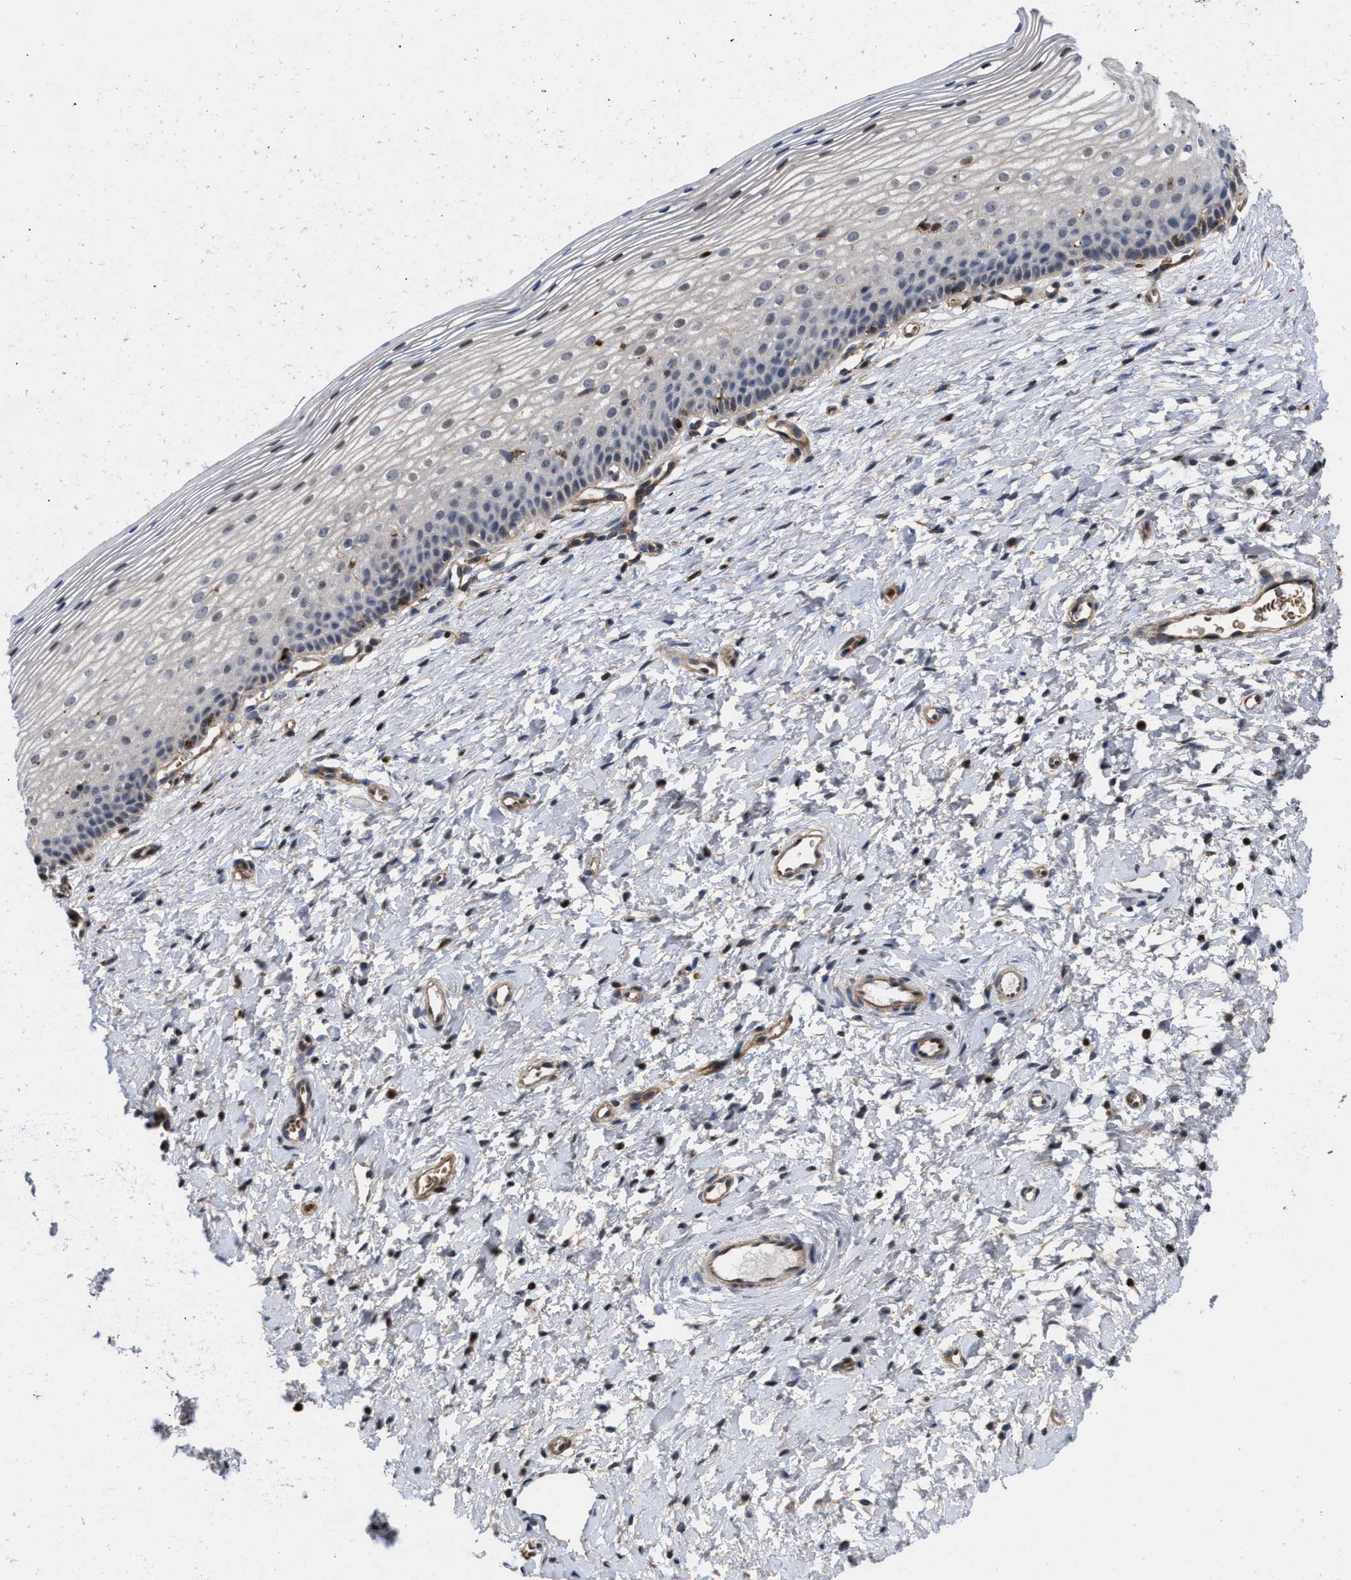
{"staining": {"intensity": "negative", "quantity": "none", "location": "none"}, "tissue": "cervix", "cell_type": "Squamous epithelial cells", "image_type": "normal", "snomed": [{"axis": "morphology", "description": "Normal tissue, NOS"}, {"axis": "topography", "description": "Cervix"}], "caption": "Immunohistochemistry histopathology image of normal human cervix stained for a protein (brown), which exhibits no expression in squamous epithelial cells.", "gene": "PTPRE", "patient": {"sex": "female", "age": 72}}